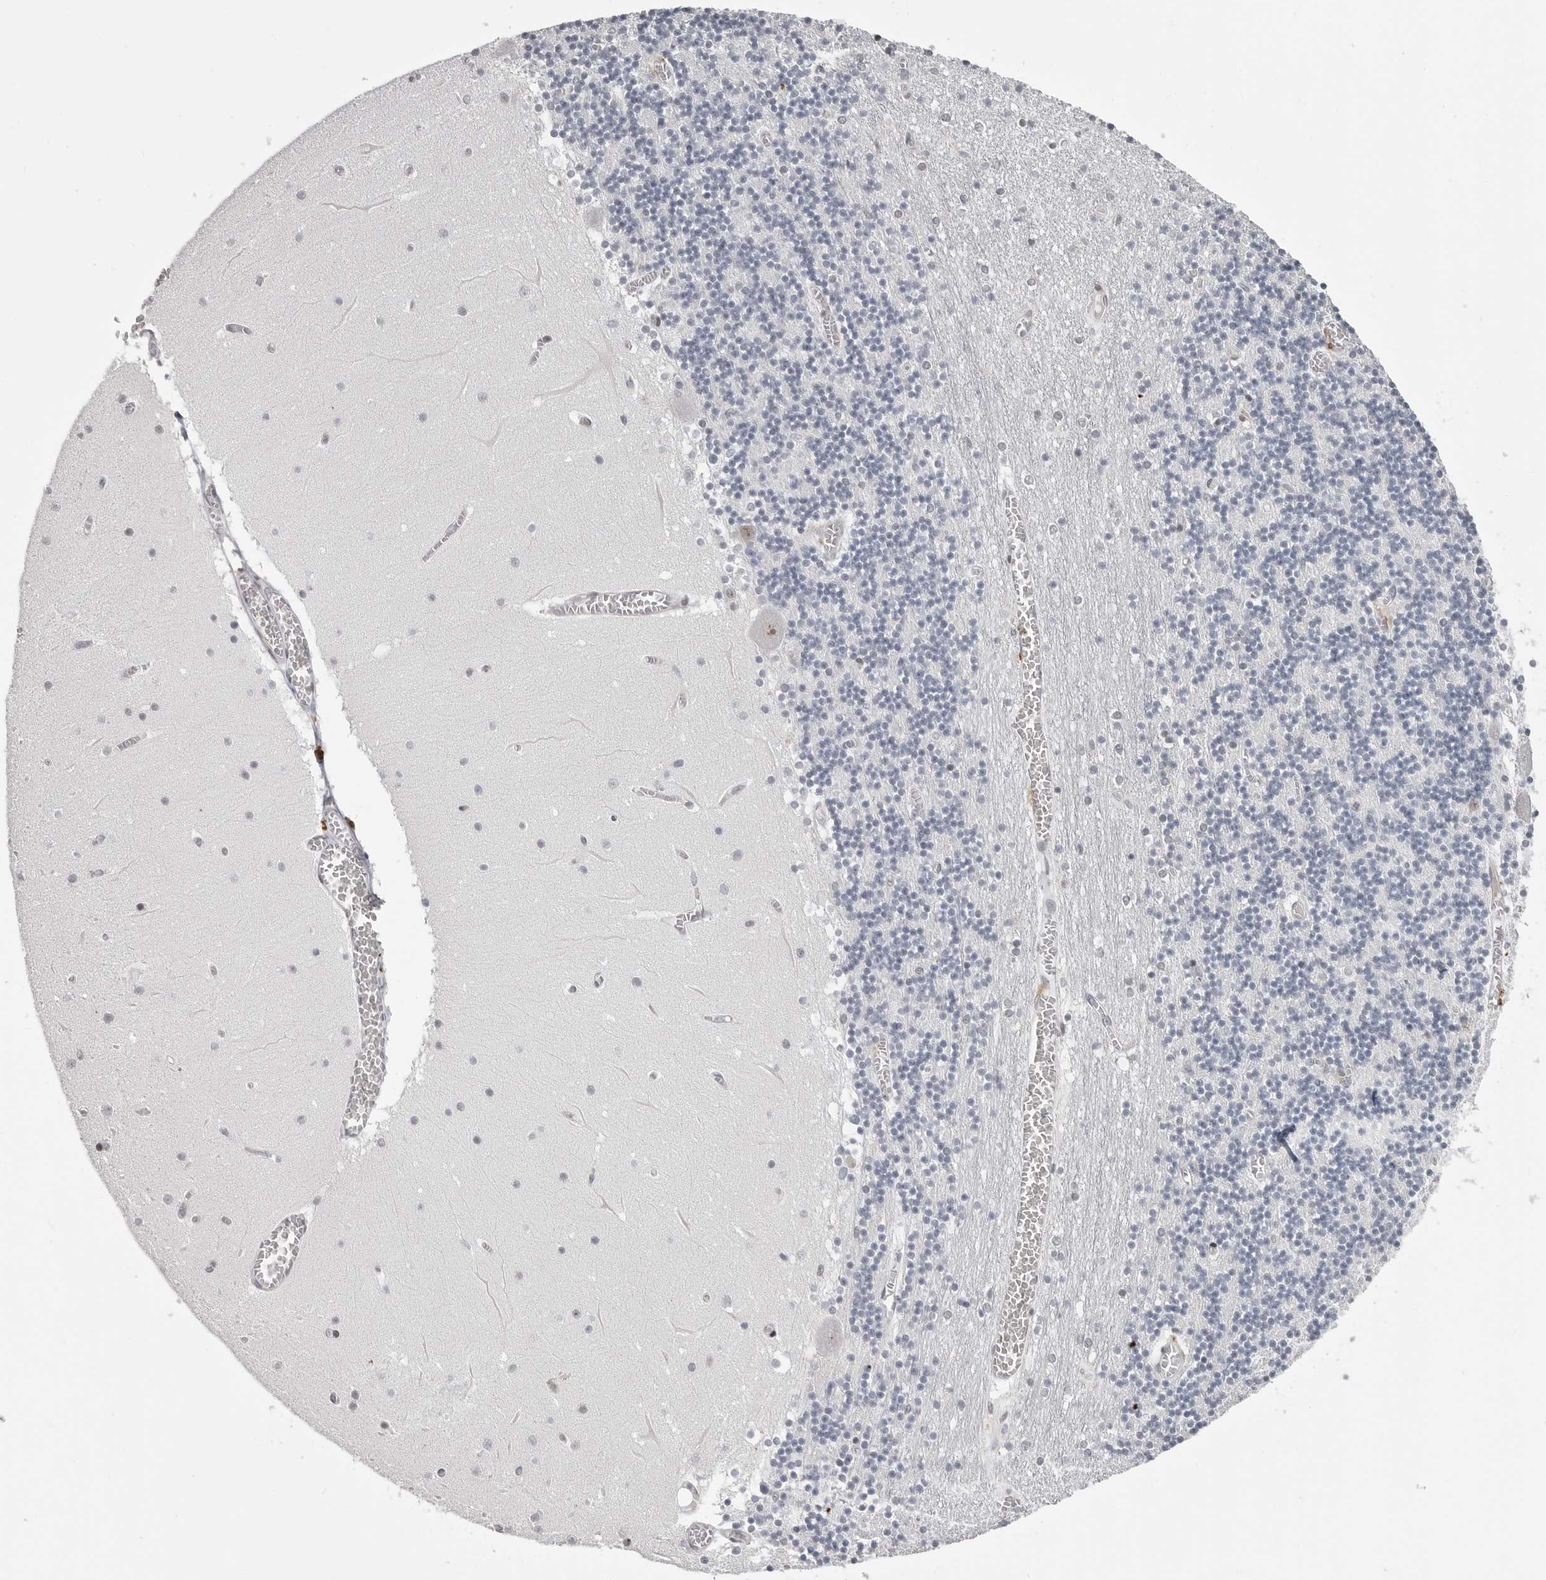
{"staining": {"intensity": "negative", "quantity": "none", "location": "none"}, "tissue": "cerebellum", "cell_type": "Cells in granular layer", "image_type": "normal", "snomed": [{"axis": "morphology", "description": "Normal tissue, NOS"}, {"axis": "topography", "description": "Cerebellum"}], "caption": "Immunohistochemistry image of normal cerebellum stained for a protein (brown), which shows no expression in cells in granular layer. (Brightfield microscopy of DAB IHC at high magnification).", "gene": "WRAP53", "patient": {"sex": "female", "age": 28}}